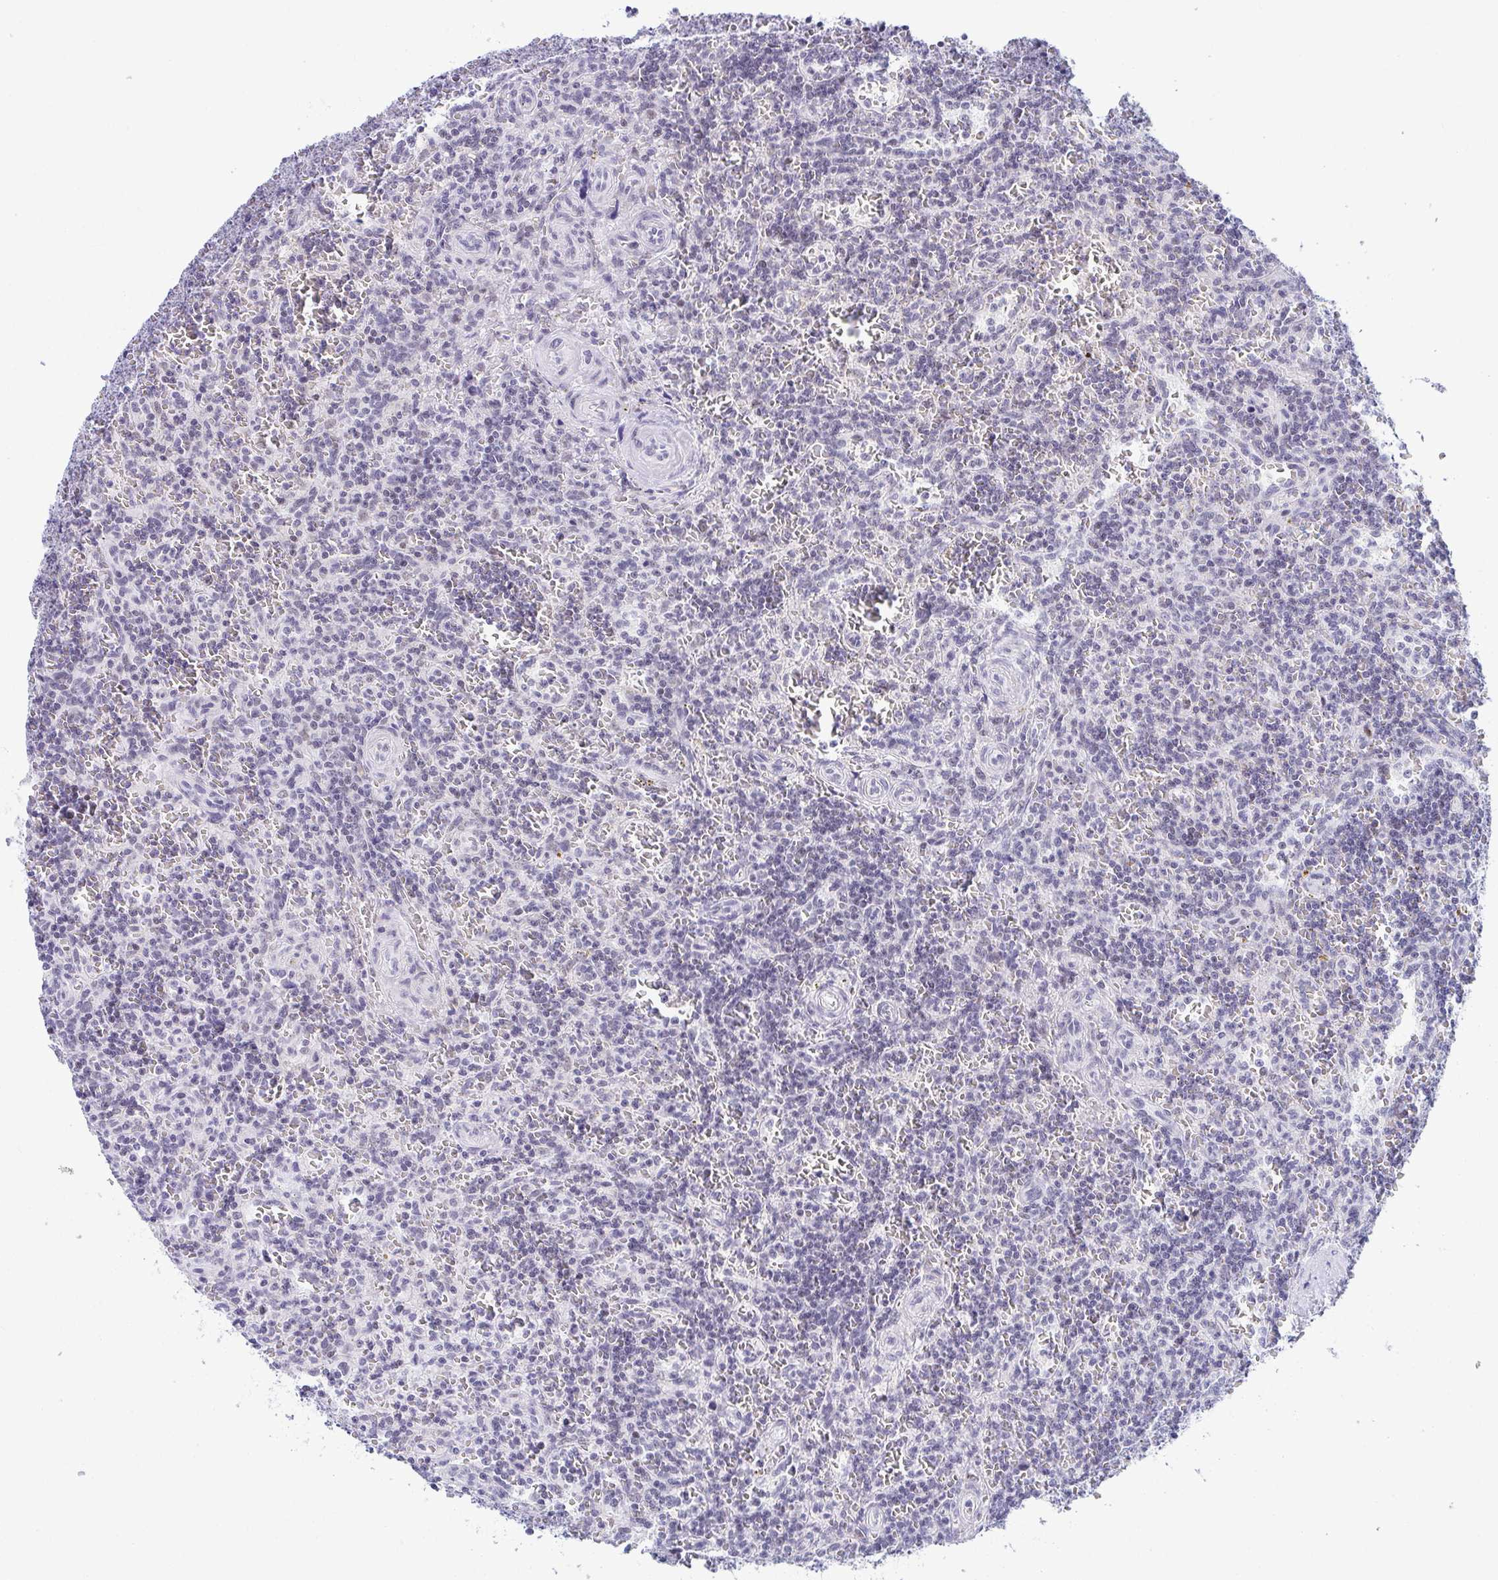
{"staining": {"intensity": "negative", "quantity": "none", "location": "none"}, "tissue": "lymphoma", "cell_type": "Tumor cells", "image_type": "cancer", "snomed": [{"axis": "morphology", "description": "Malignant lymphoma, non-Hodgkin's type, Low grade"}, {"axis": "topography", "description": "Spleen"}], "caption": "IHC of human malignant lymphoma, non-Hodgkin's type (low-grade) demonstrates no expression in tumor cells. (Brightfield microscopy of DAB (3,3'-diaminobenzidine) immunohistochemistry (IHC) at high magnification).", "gene": "WDR72", "patient": {"sex": "male", "age": 73}}